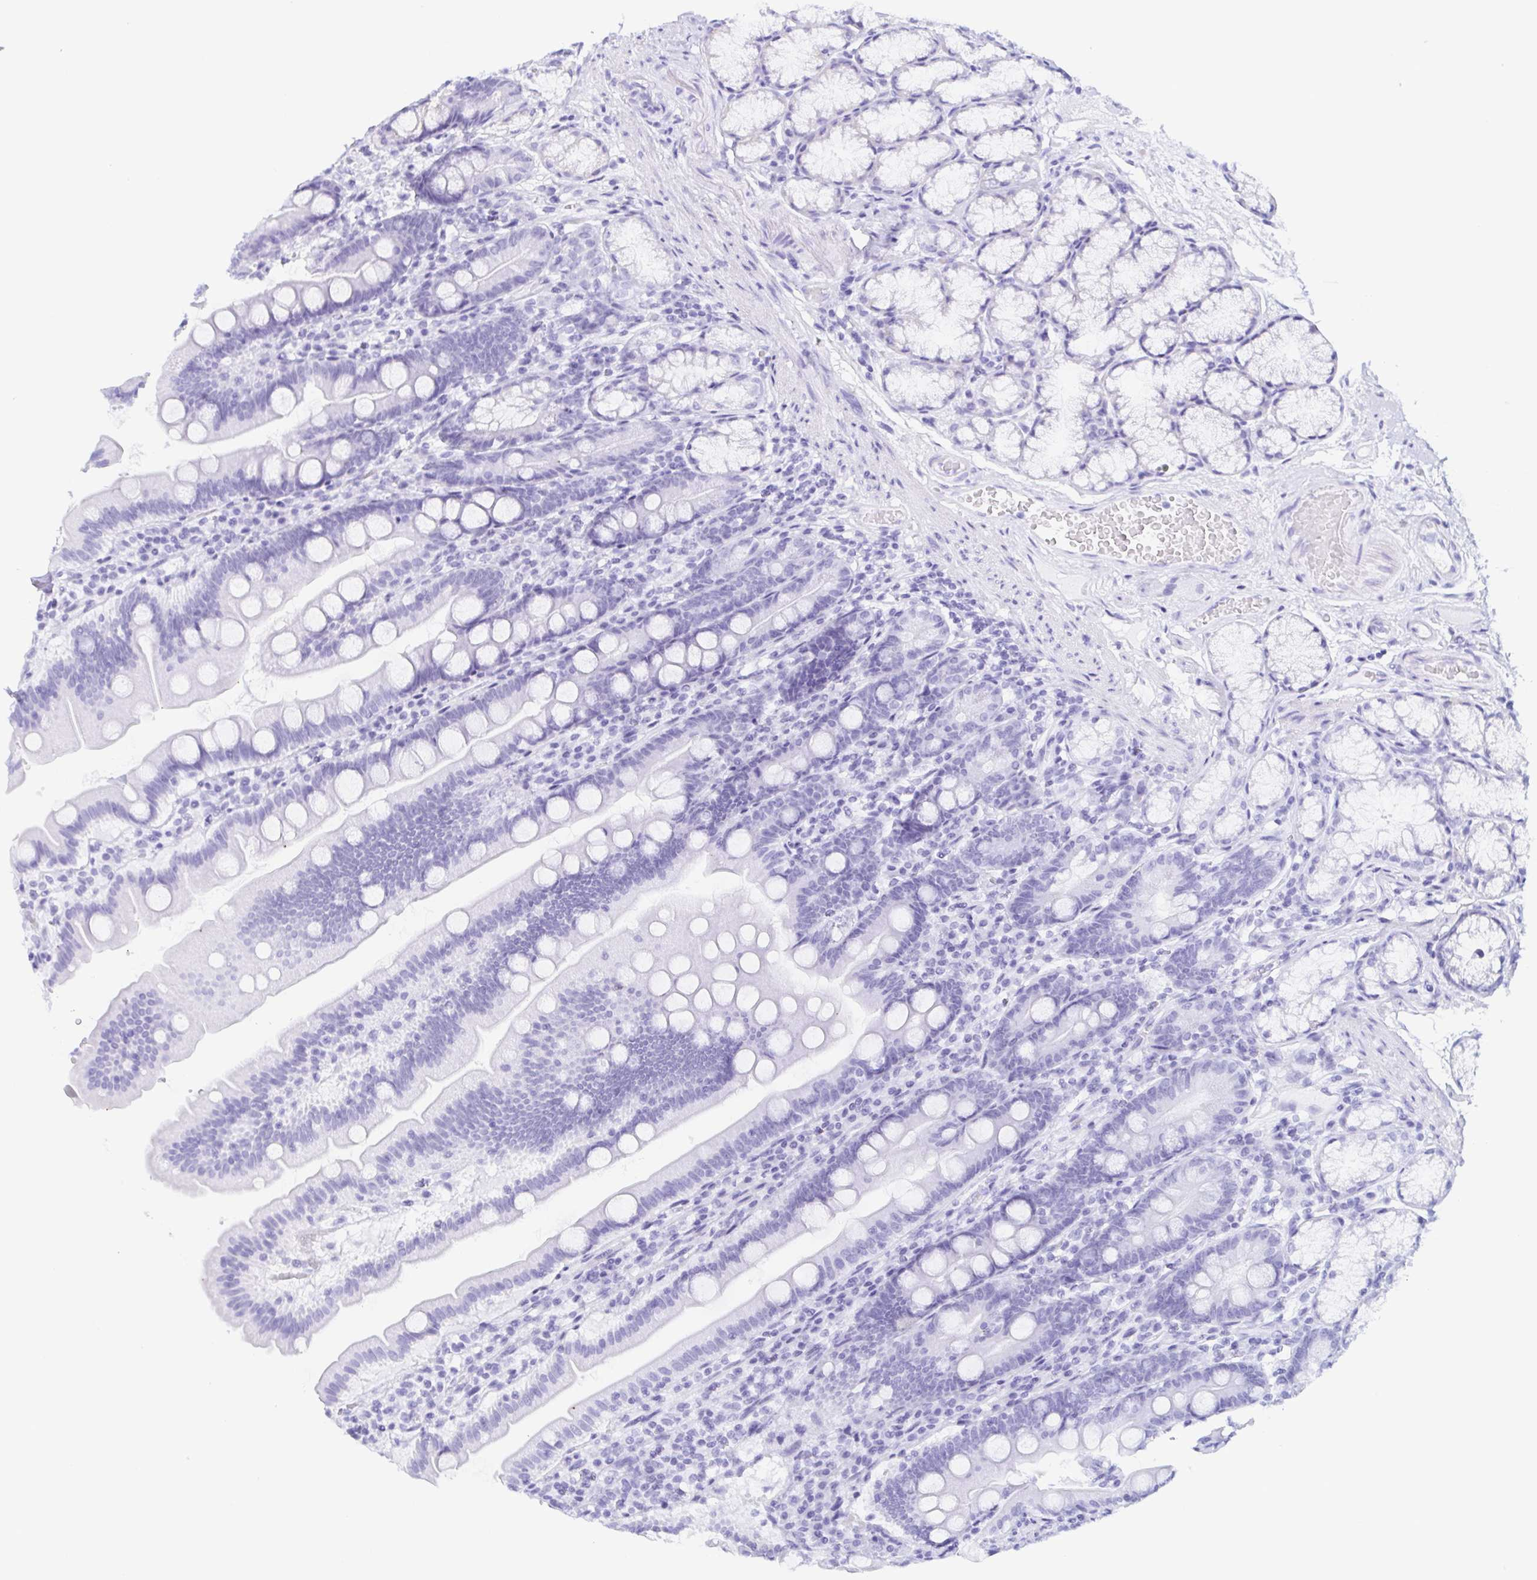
{"staining": {"intensity": "moderate", "quantity": "<25%", "location": "cytoplasmic/membranous"}, "tissue": "duodenum", "cell_type": "Glandular cells", "image_type": "normal", "snomed": [{"axis": "morphology", "description": "Normal tissue, NOS"}, {"axis": "topography", "description": "Duodenum"}], "caption": "Glandular cells reveal low levels of moderate cytoplasmic/membranous positivity in approximately <25% of cells in unremarkable duodenum.", "gene": "LDLRAD1", "patient": {"sex": "female", "age": 67}}